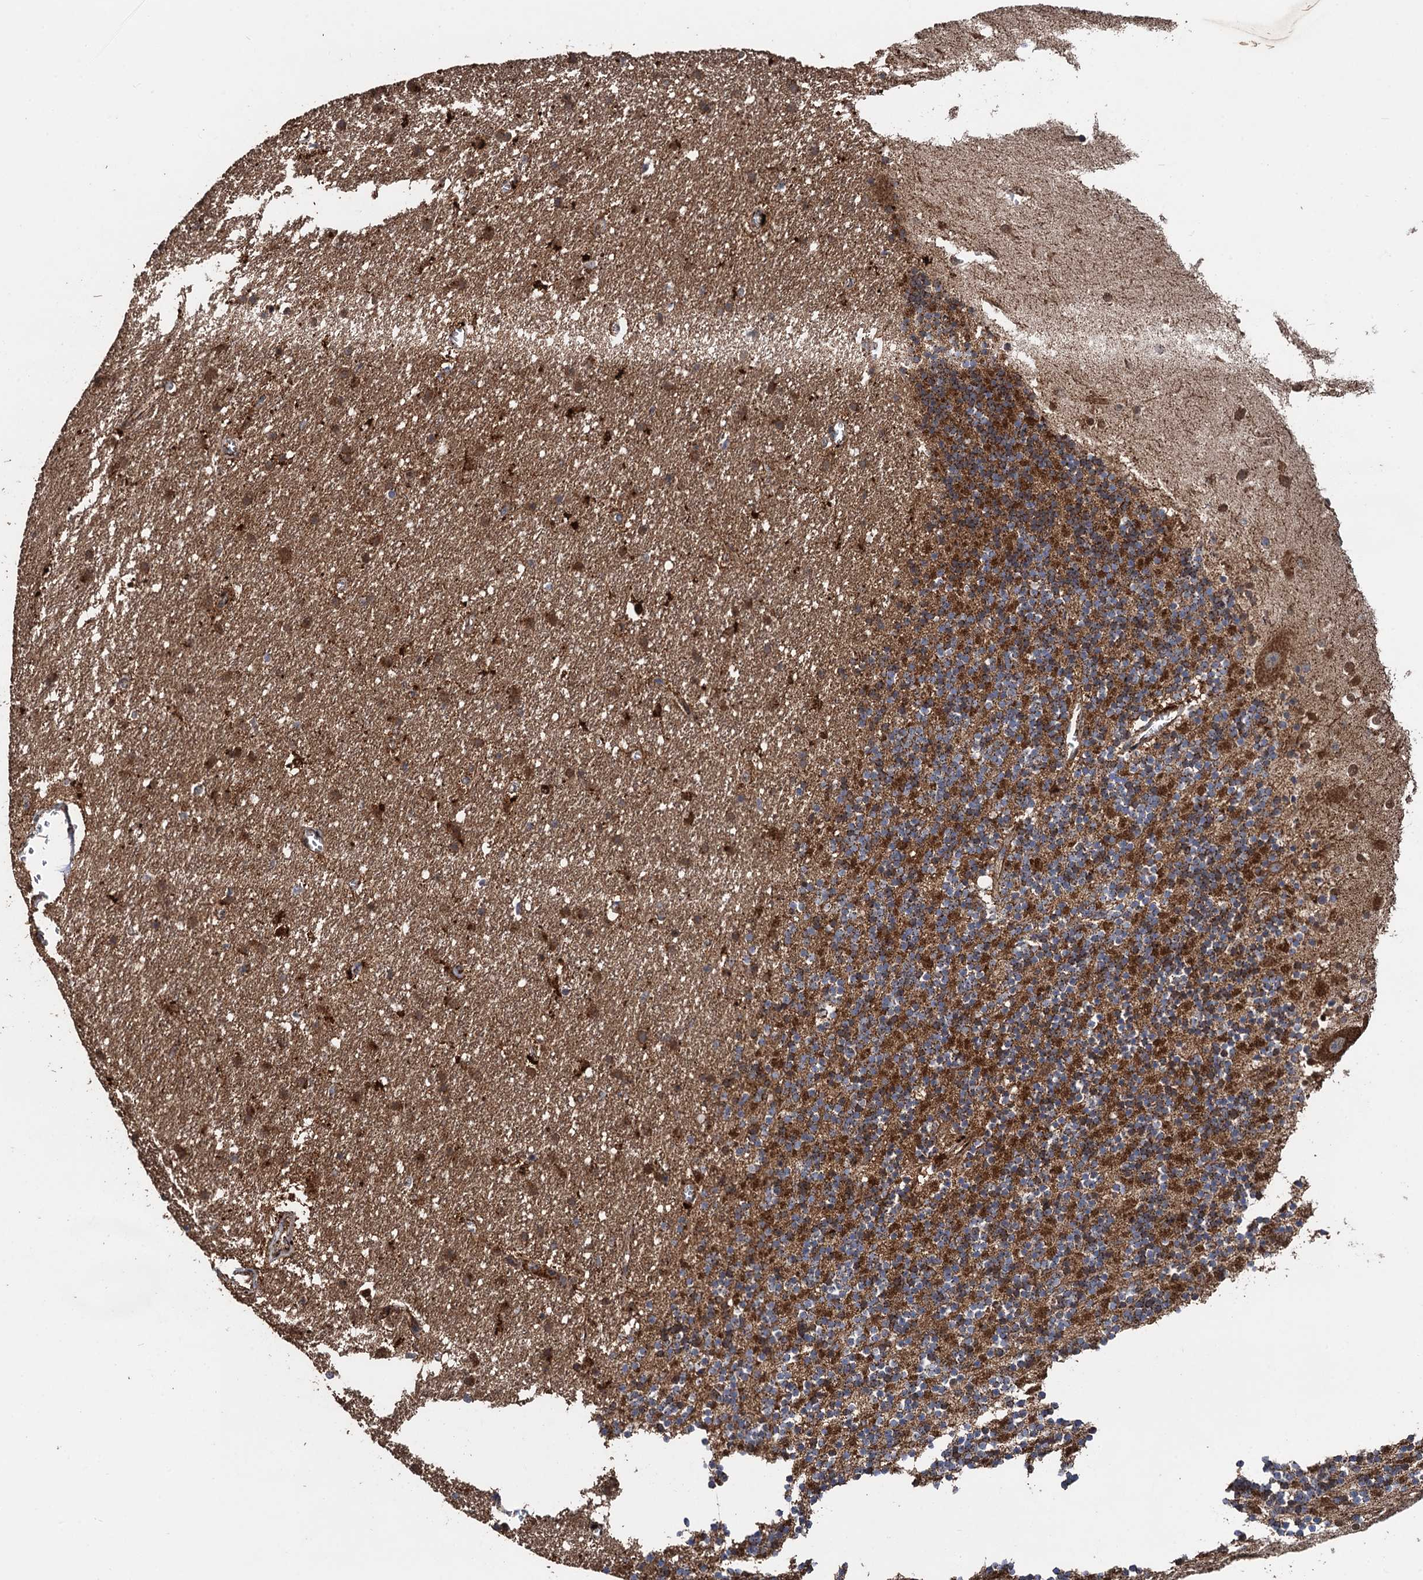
{"staining": {"intensity": "moderate", "quantity": "25%-75%", "location": "cytoplasmic/membranous"}, "tissue": "cerebellum", "cell_type": "Cells in granular layer", "image_type": "normal", "snomed": [{"axis": "morphology", "description": "Normal tissue, NOS"}, {"axis": "topography", "description": "Cerebellum"}], "caption": "This image shows benign cerebellum stained with immunohistochemistry to label a protein in brown. The cytoplasmic/membranous of cells in granular layer show moderate positivity for the protein. Nuclei are counter-stained blue.", "gene": "DGLUCY", "patient": {"sex": "male", "age": 54}}